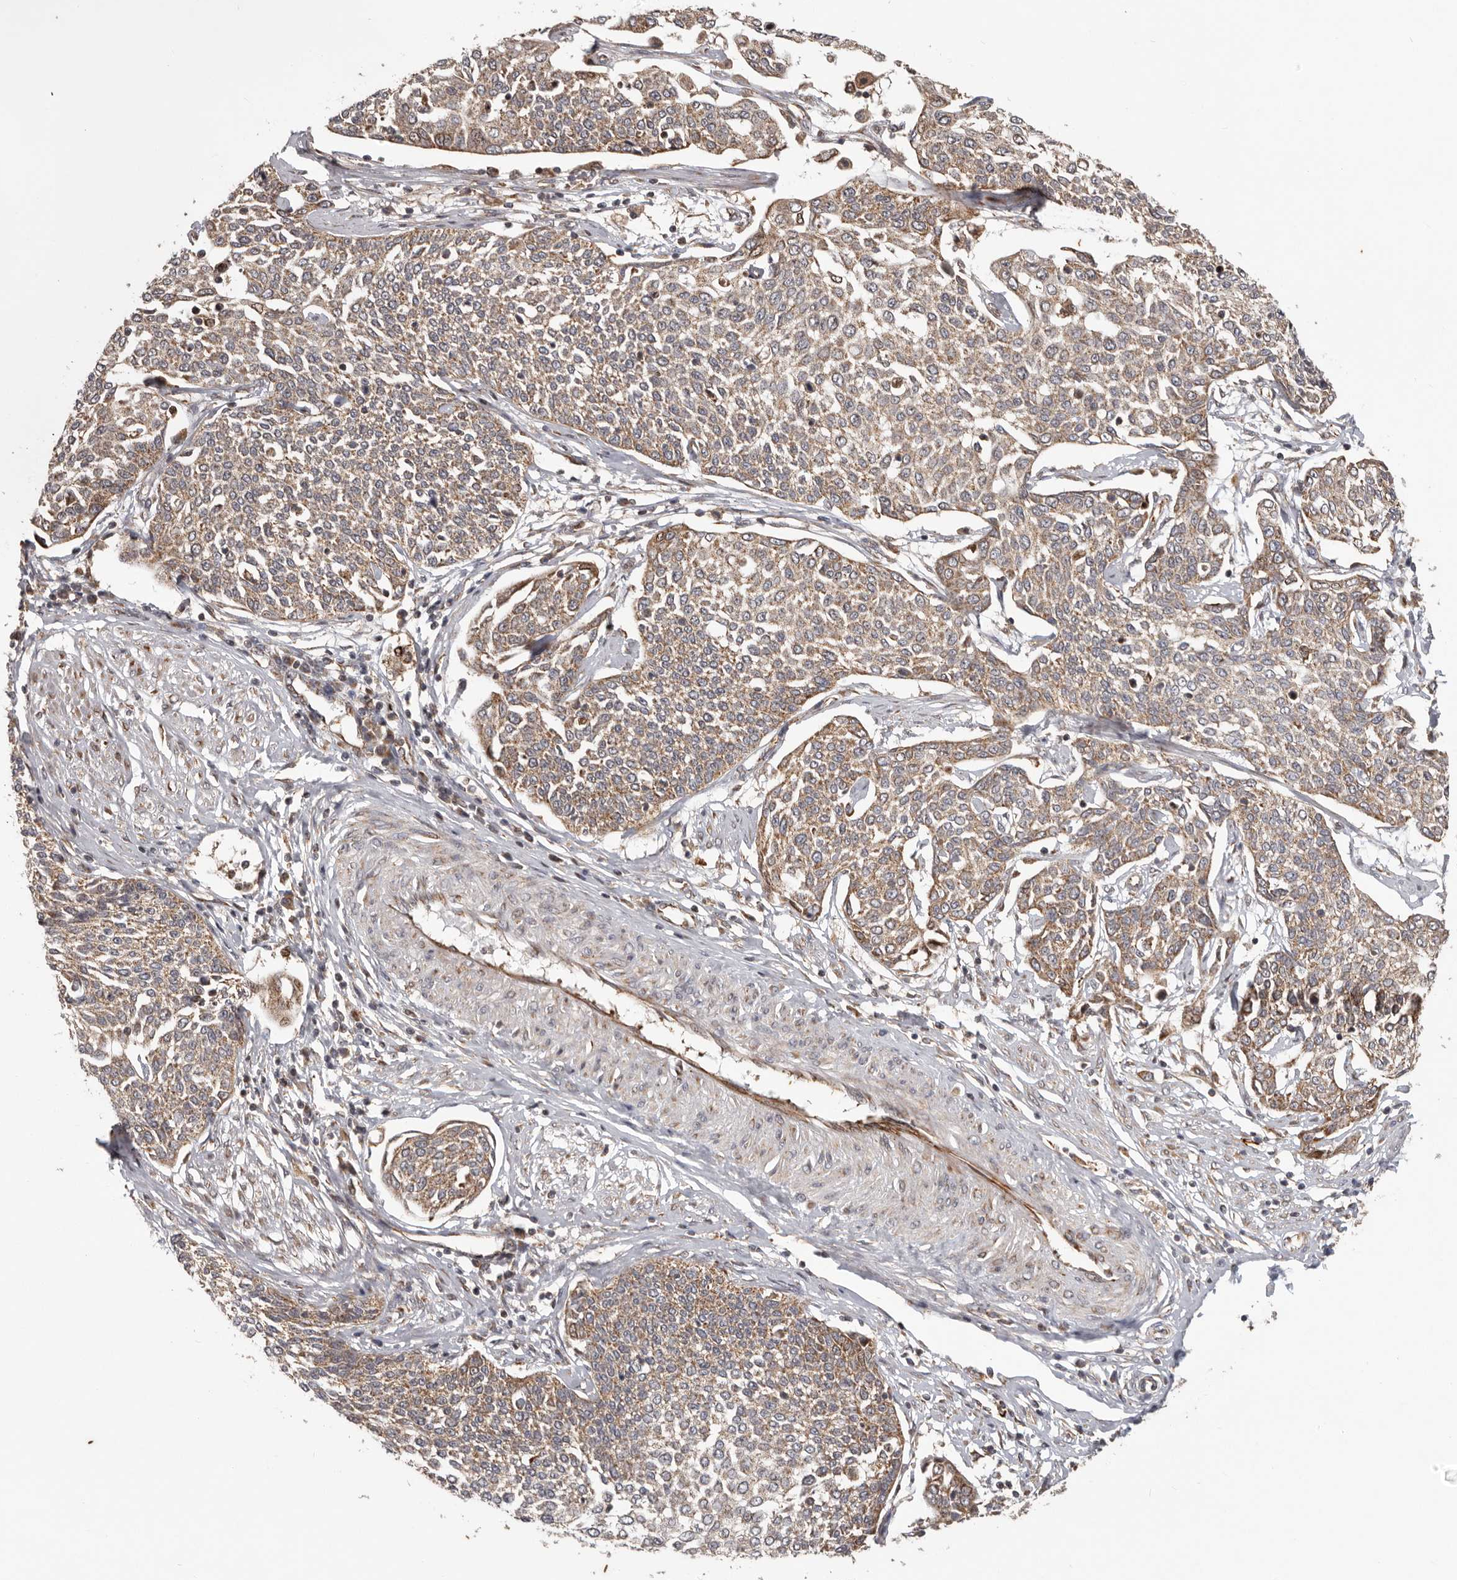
{"staining": {"intensity": "moderate", "quantity": ">75%", "location": "cytoplasmic/membranous"}, "tissue": "cervical cancer", "cell_type": "Tumor cells", "image_type": "cancer", "snomed": [{"axis": "morphology", "description": "Squamous cell carcinoma, NOS"}, {"axis": "topography", "description": "Cervix"}], "caption": "The histopathology image shows immunohistochemical staining of squamous cell carcinoma (cervical). There is moderate cytoplasmic/membranous staining is seen in about >75% of tumor cells.", "gene": "MRPS10", "patient": {"sex": "female", "age": 34}}